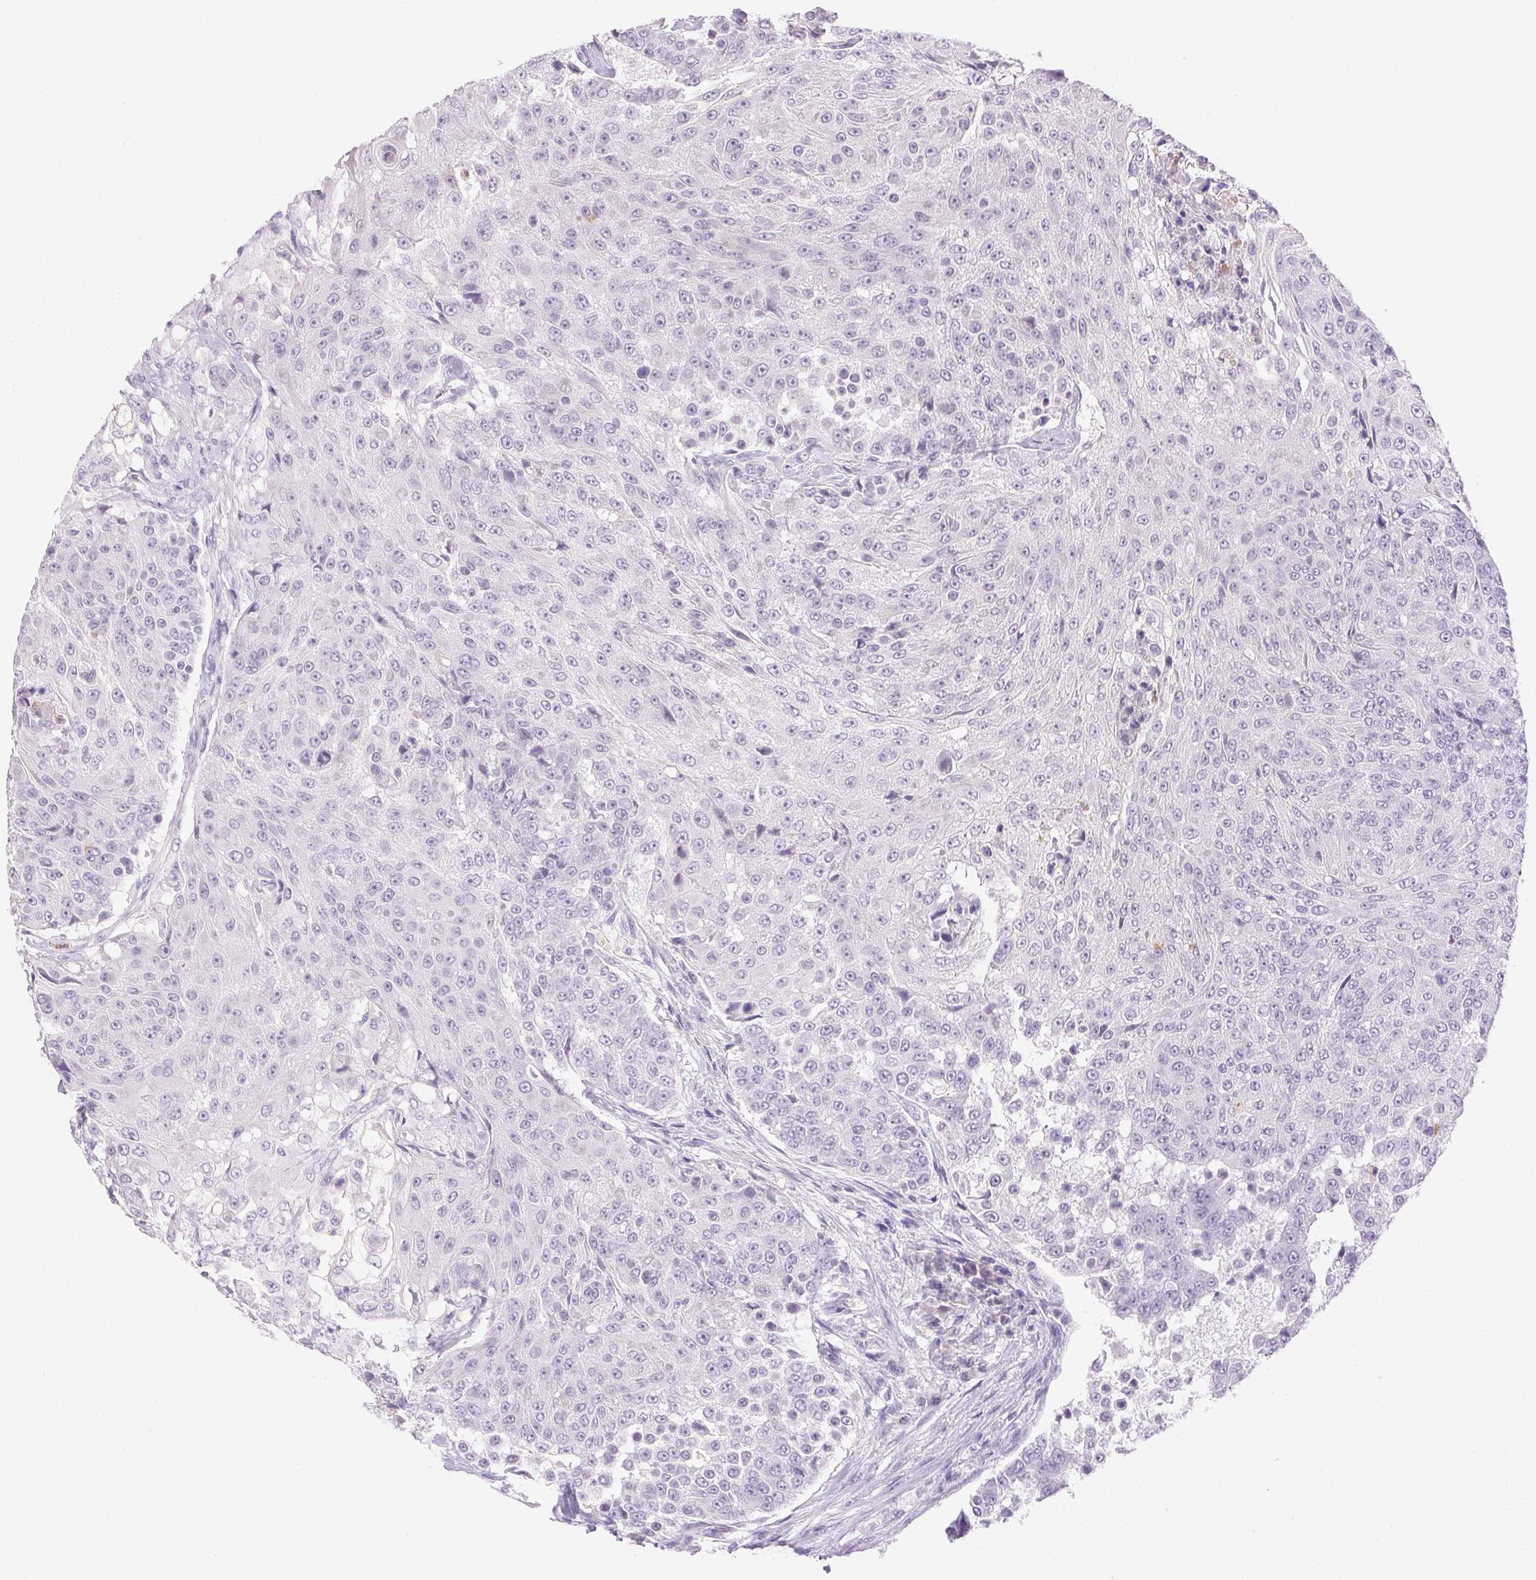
{"staining": {"intensity": "negative", "quantity": "none", "location": "none"}, "tissue": "urothelial cancer", "cell_type": "Tumor cells", "image_type": "cancer", "snomed": [{"axis": "morphology", "description": "Urothelial carcinoma, High grade"}, {"axis": "topography", "description": "Urinary bladder"}], "caption": "Histopathology image shows no significant protein staining in tumor cells of urothelial cancer.", "gene": "EMX2", "patient": {"sex": "female", "age": 63}}